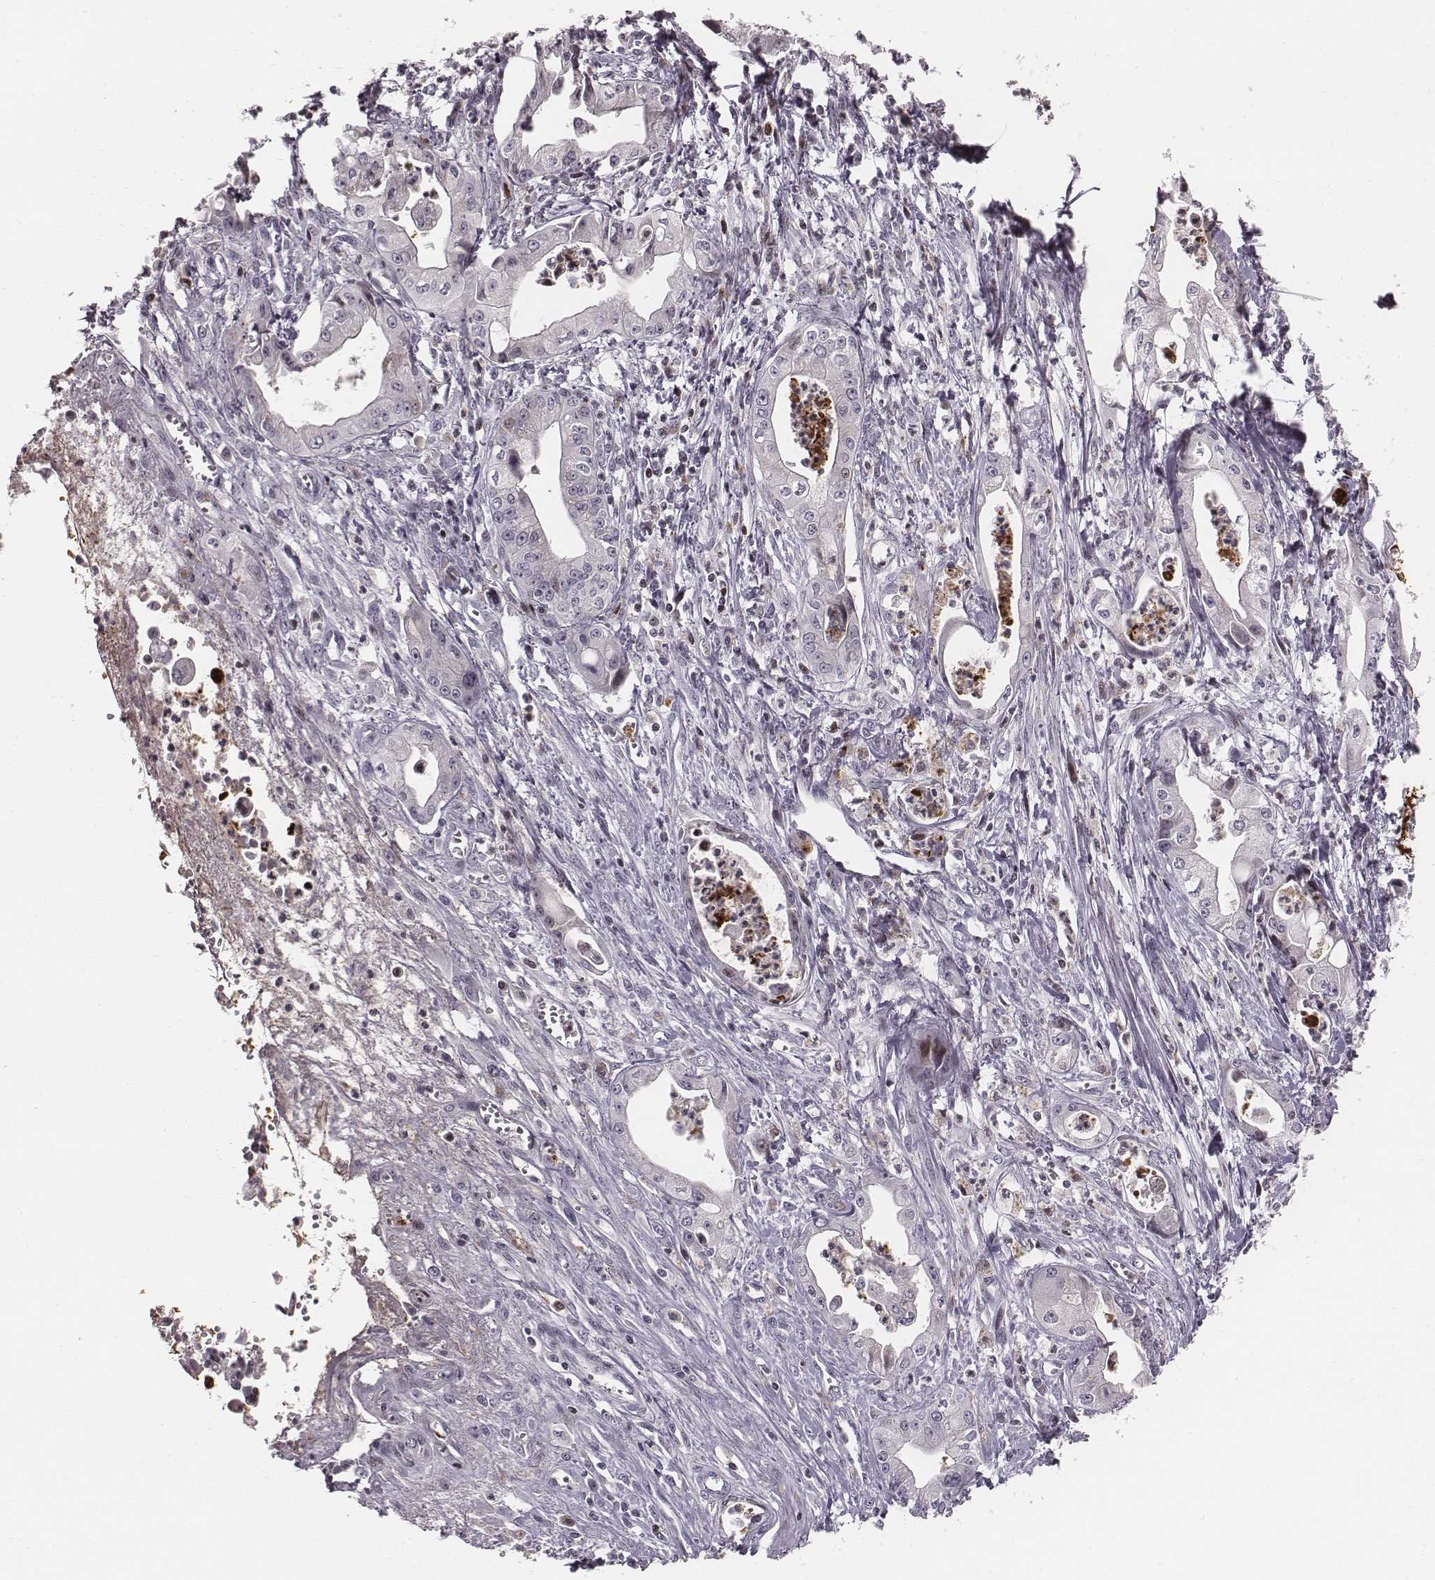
{"staining": {"intensity": "weak", "quantity": "<25%", "location": "nuclear"}, "tissue": "pancreatic cancer", "cell_type": "Tumor cells", "image_type": "cancer", "snomed": [{"axis": "morphology", "description": "Adenocarcinoma, NOS"}, {"axis": "topography", "description": "Pancreas"}], "caption": "A micrograph of pancreatic cancer stained for a protein shows no brown staining in tumor cells.", "gene": "NDC1", "patient": {"sex": "female", "age": 65}}